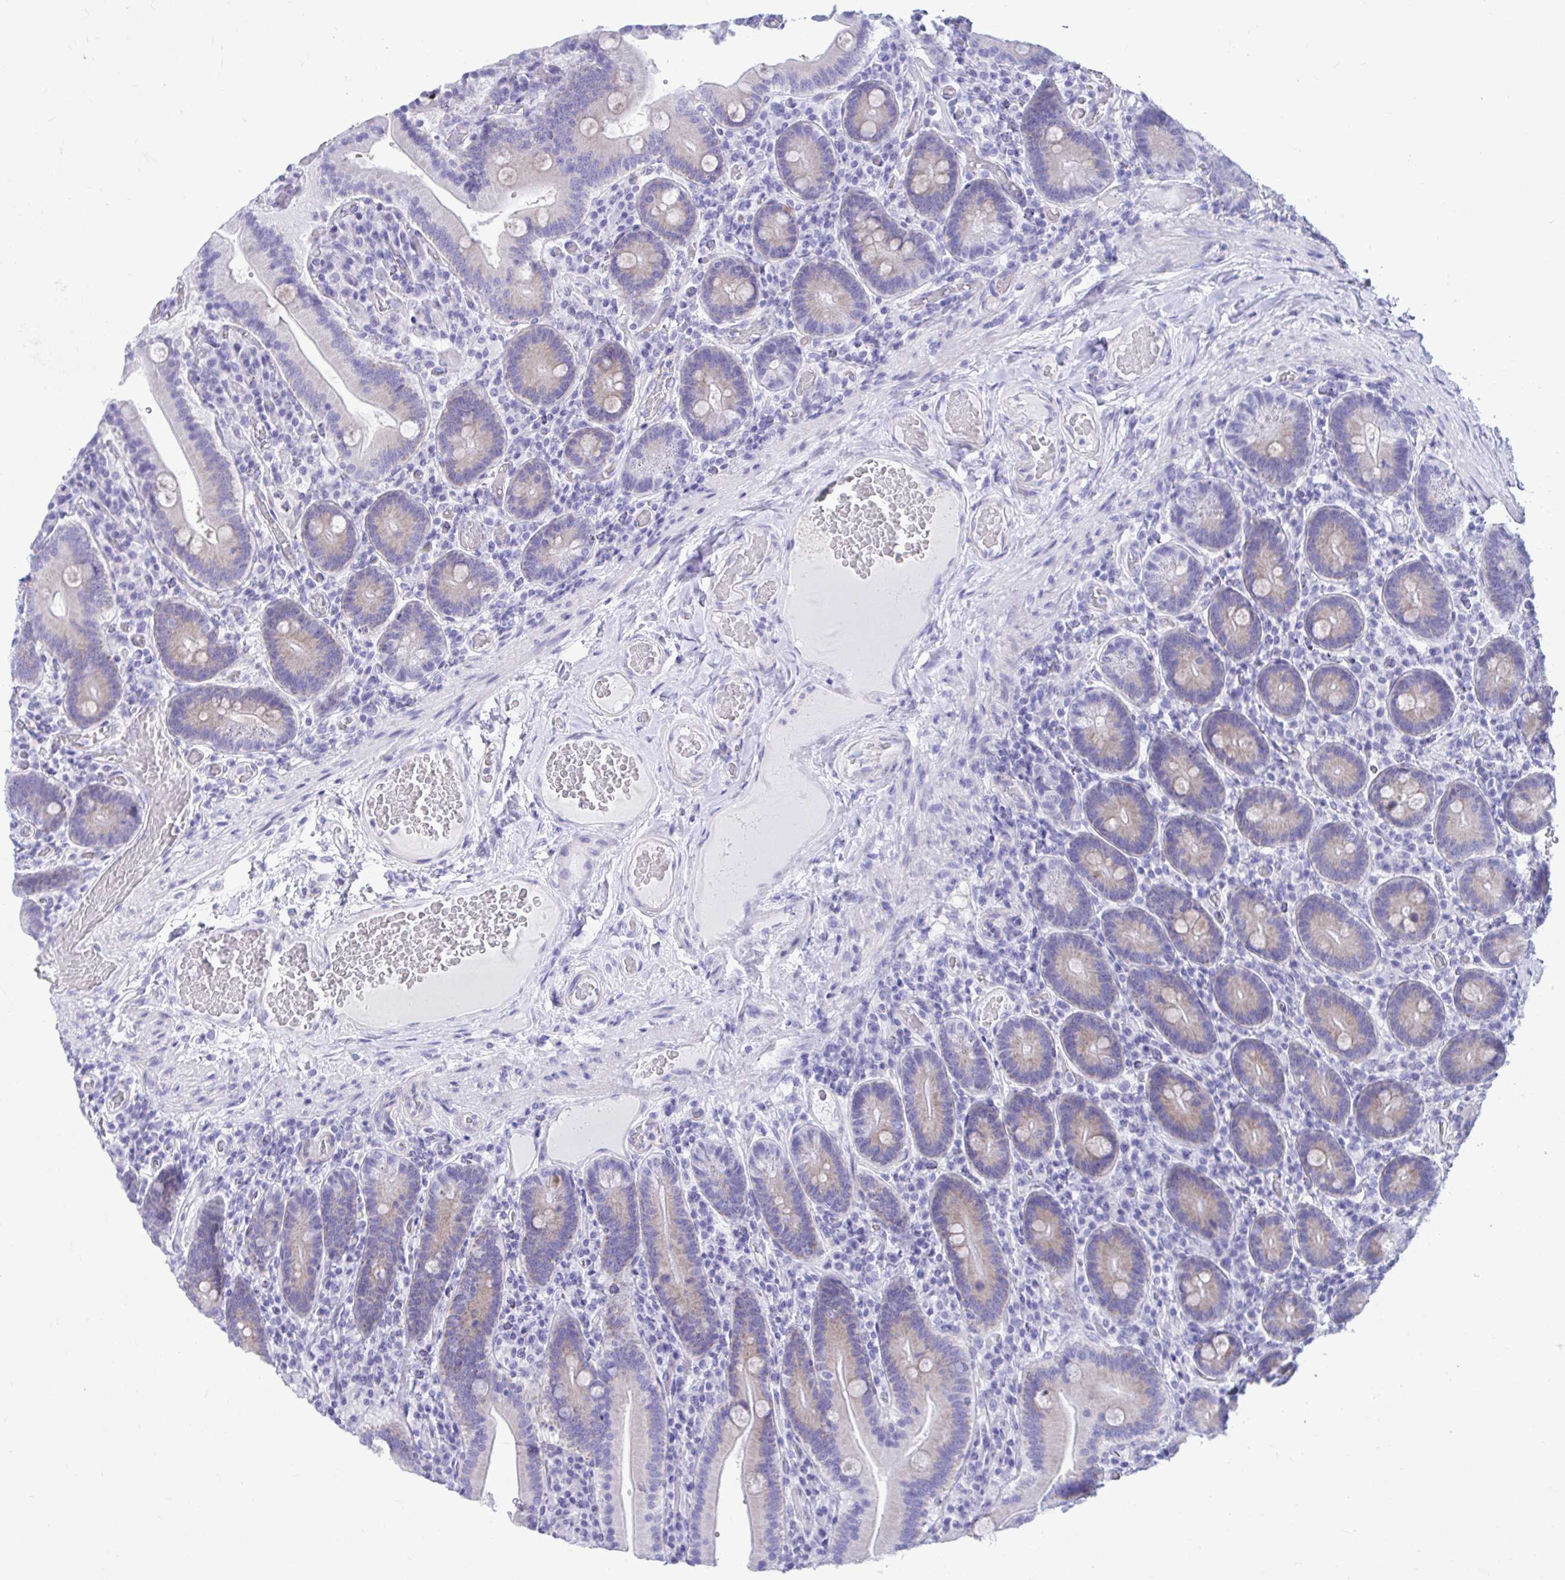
{"staining": {"intensity": "weak", "quantity": "25%-75%", "location": "cytoplasmic/membranous"}, "tissue": "duodenum", "cell_type": "Glandular cells", "image_type": "normal", "snomed": [{"axis": "morphology", "description": "Normal tissue, NOS"}, {"axis": "topography", "description": "Duodenum"}], "caption": "Unremarkable duodenum demonstrates weak cytoplasmic/membranous staining in approximately 25%-75% of glandular cells (Stains: DAB (3,3'-diaminobenzidine) in brown, nuclei in blue, Microscopy: brightfield microscopy at high magnification)..", "gene": "SHISA8", "patient": {"sex": "female", "age": 62}}